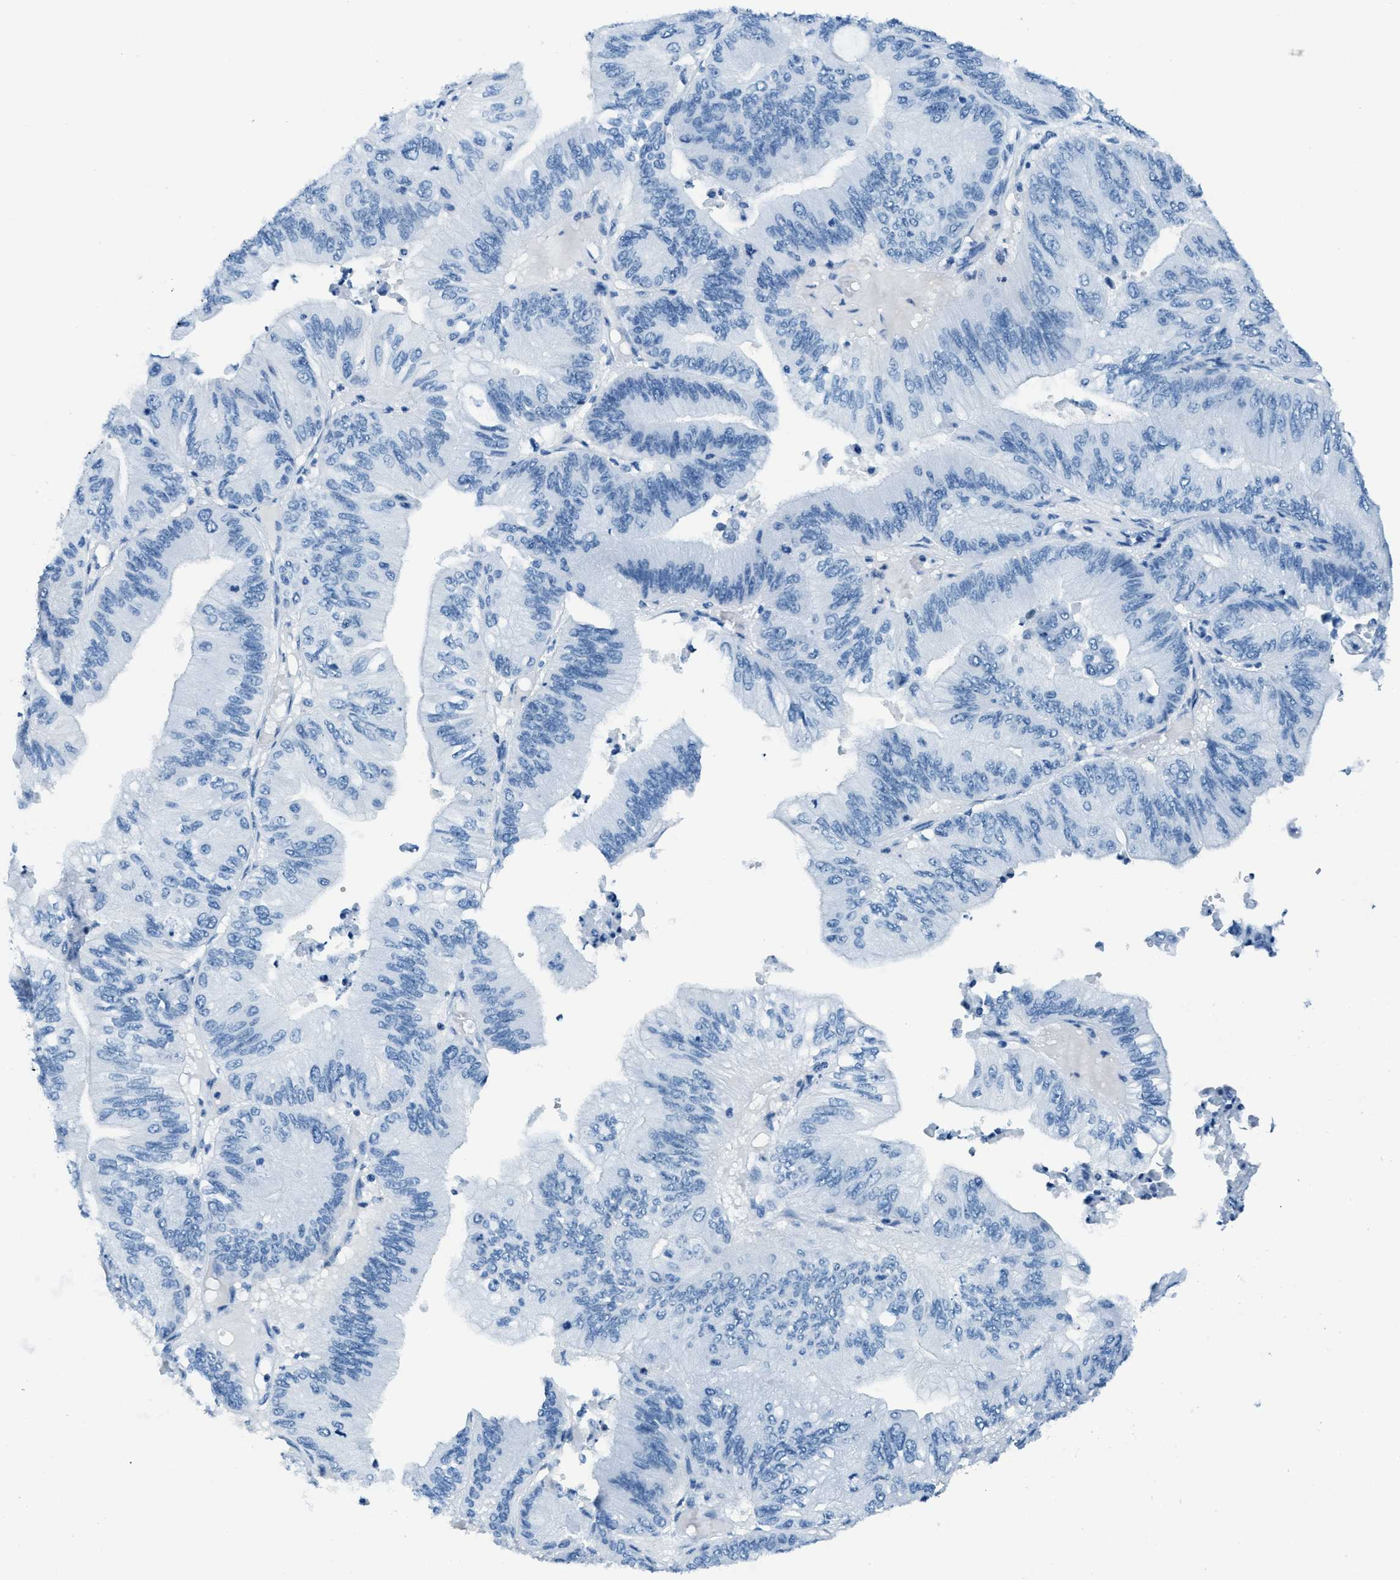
{"staining": {"intensity": "negative", "quantity": "none", "location": "none"}, "tissue": "ovarian cancer", "cell_type": "Tumor cells", "image_type": "cancer", "snomed": [{"axis": "morphology", "description": "Cystadenocarcinoma, mucinous, NOS"}, {"axis": "topography", "description": "Ovary"}], "caption": "Micrograph shows no significant protein expression in tumor cells of ovarian cancer (mucinous cystadenocarcinoma). (DAB IHC, high magnification).", "gene": "PLA2G2A", "patient": {"sex": "female", "age": 61}}